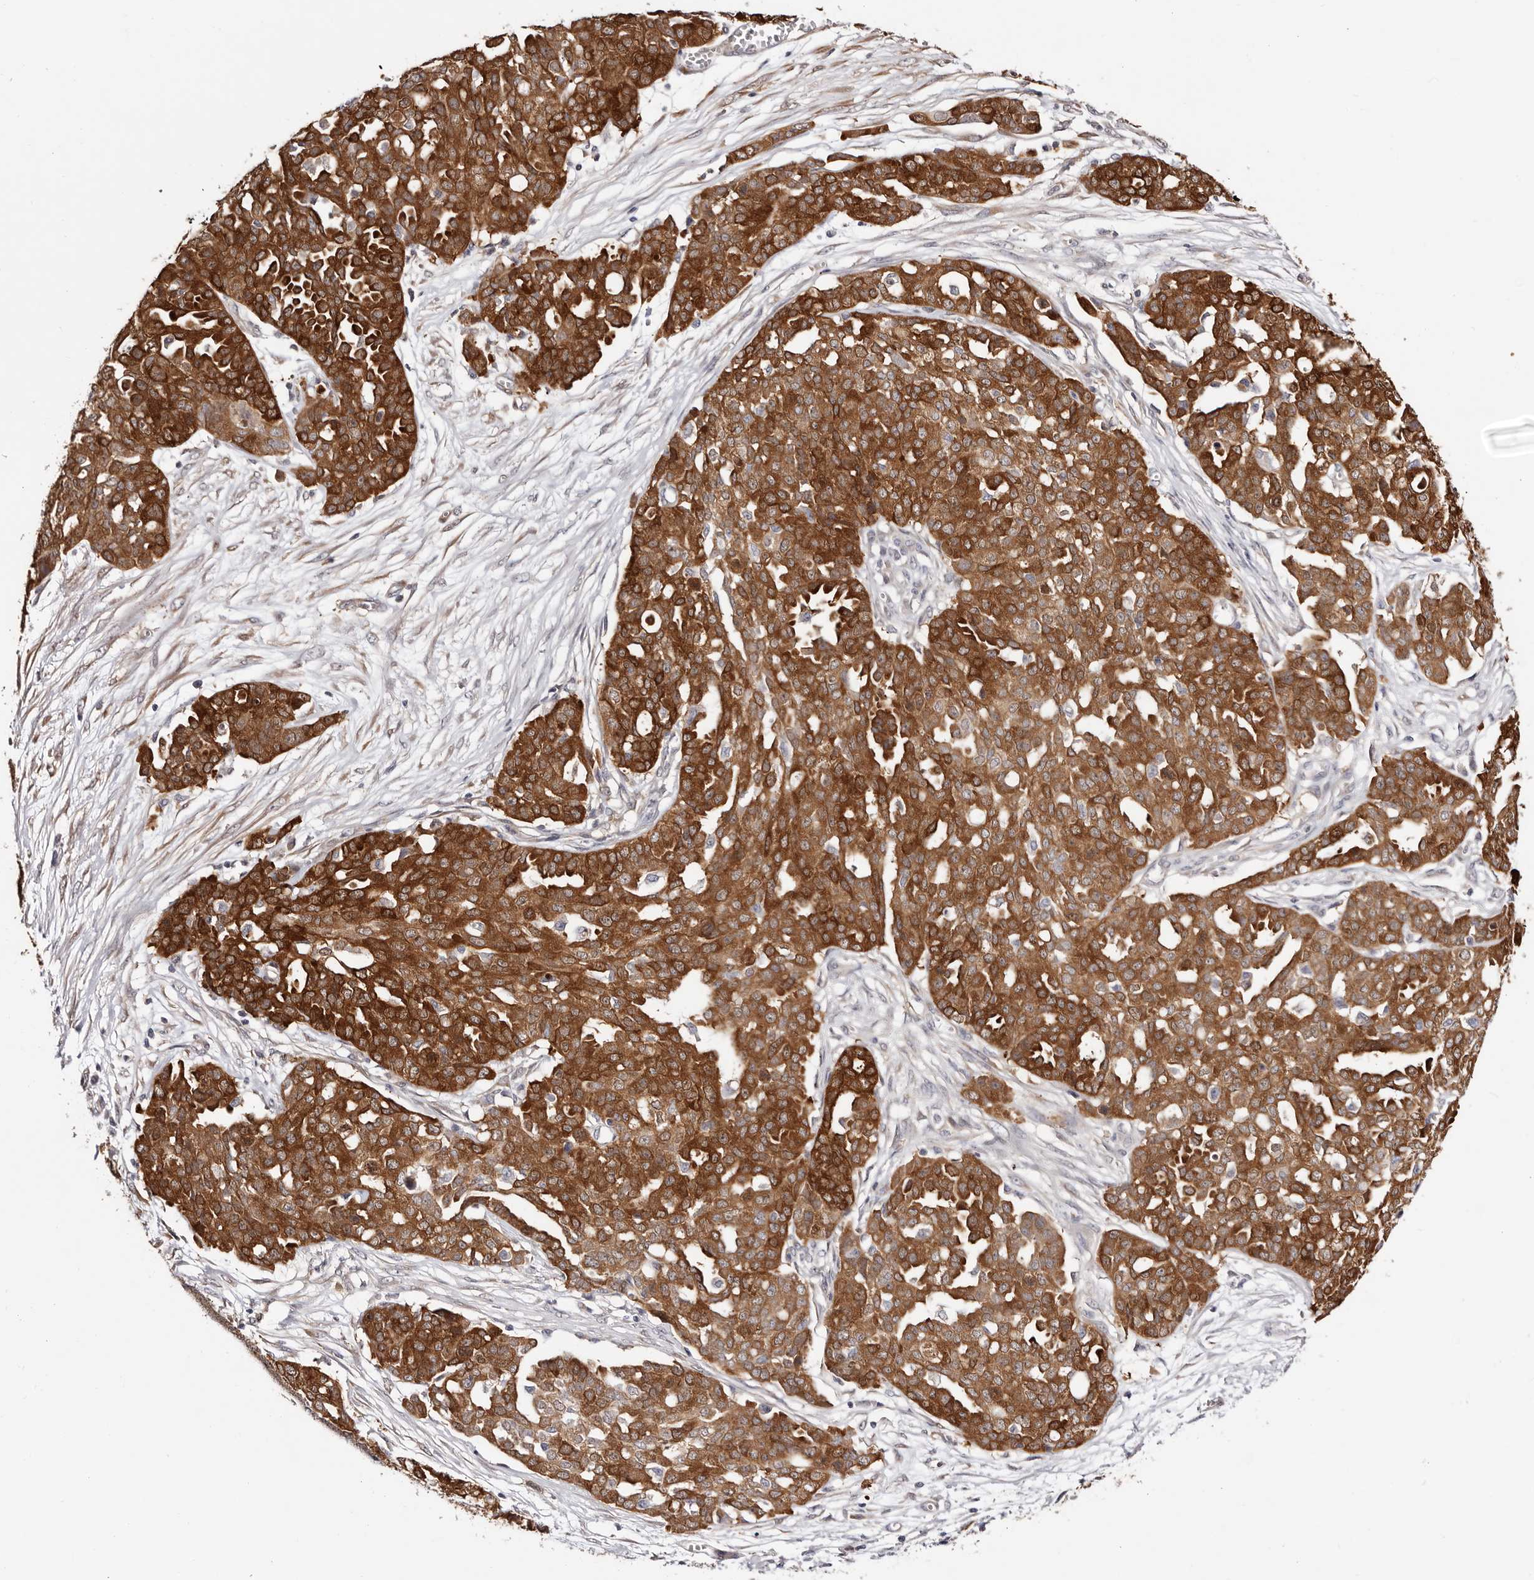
{"staining": {"intensity": "strong", "quantity": ">75%", "location": "cytoplasmic/membranous"}, "tissue": "ovarian cancer", "cell_type": "Tumor cells", "image_type": "cancer", "snomed": [{"axis": "morphology", "description": "Cystadenocarcinoma, serous, NOS"}, {"axis": "topography", "description": "Soft tissue"}, {"axis": "topography", "description": "Ovary"}], "caption": "Ovarian cancer (serous cystadenocarcinoma) stained with DAB IHC shows high levels of strong cytoplasmic/membranous staining in about >75% of tumor cells. (DAB IHC, brown staining for protein, blue staining for nuclei).", "gene": "GFOD1", "patient": {"sex": "female", "age": 57}}